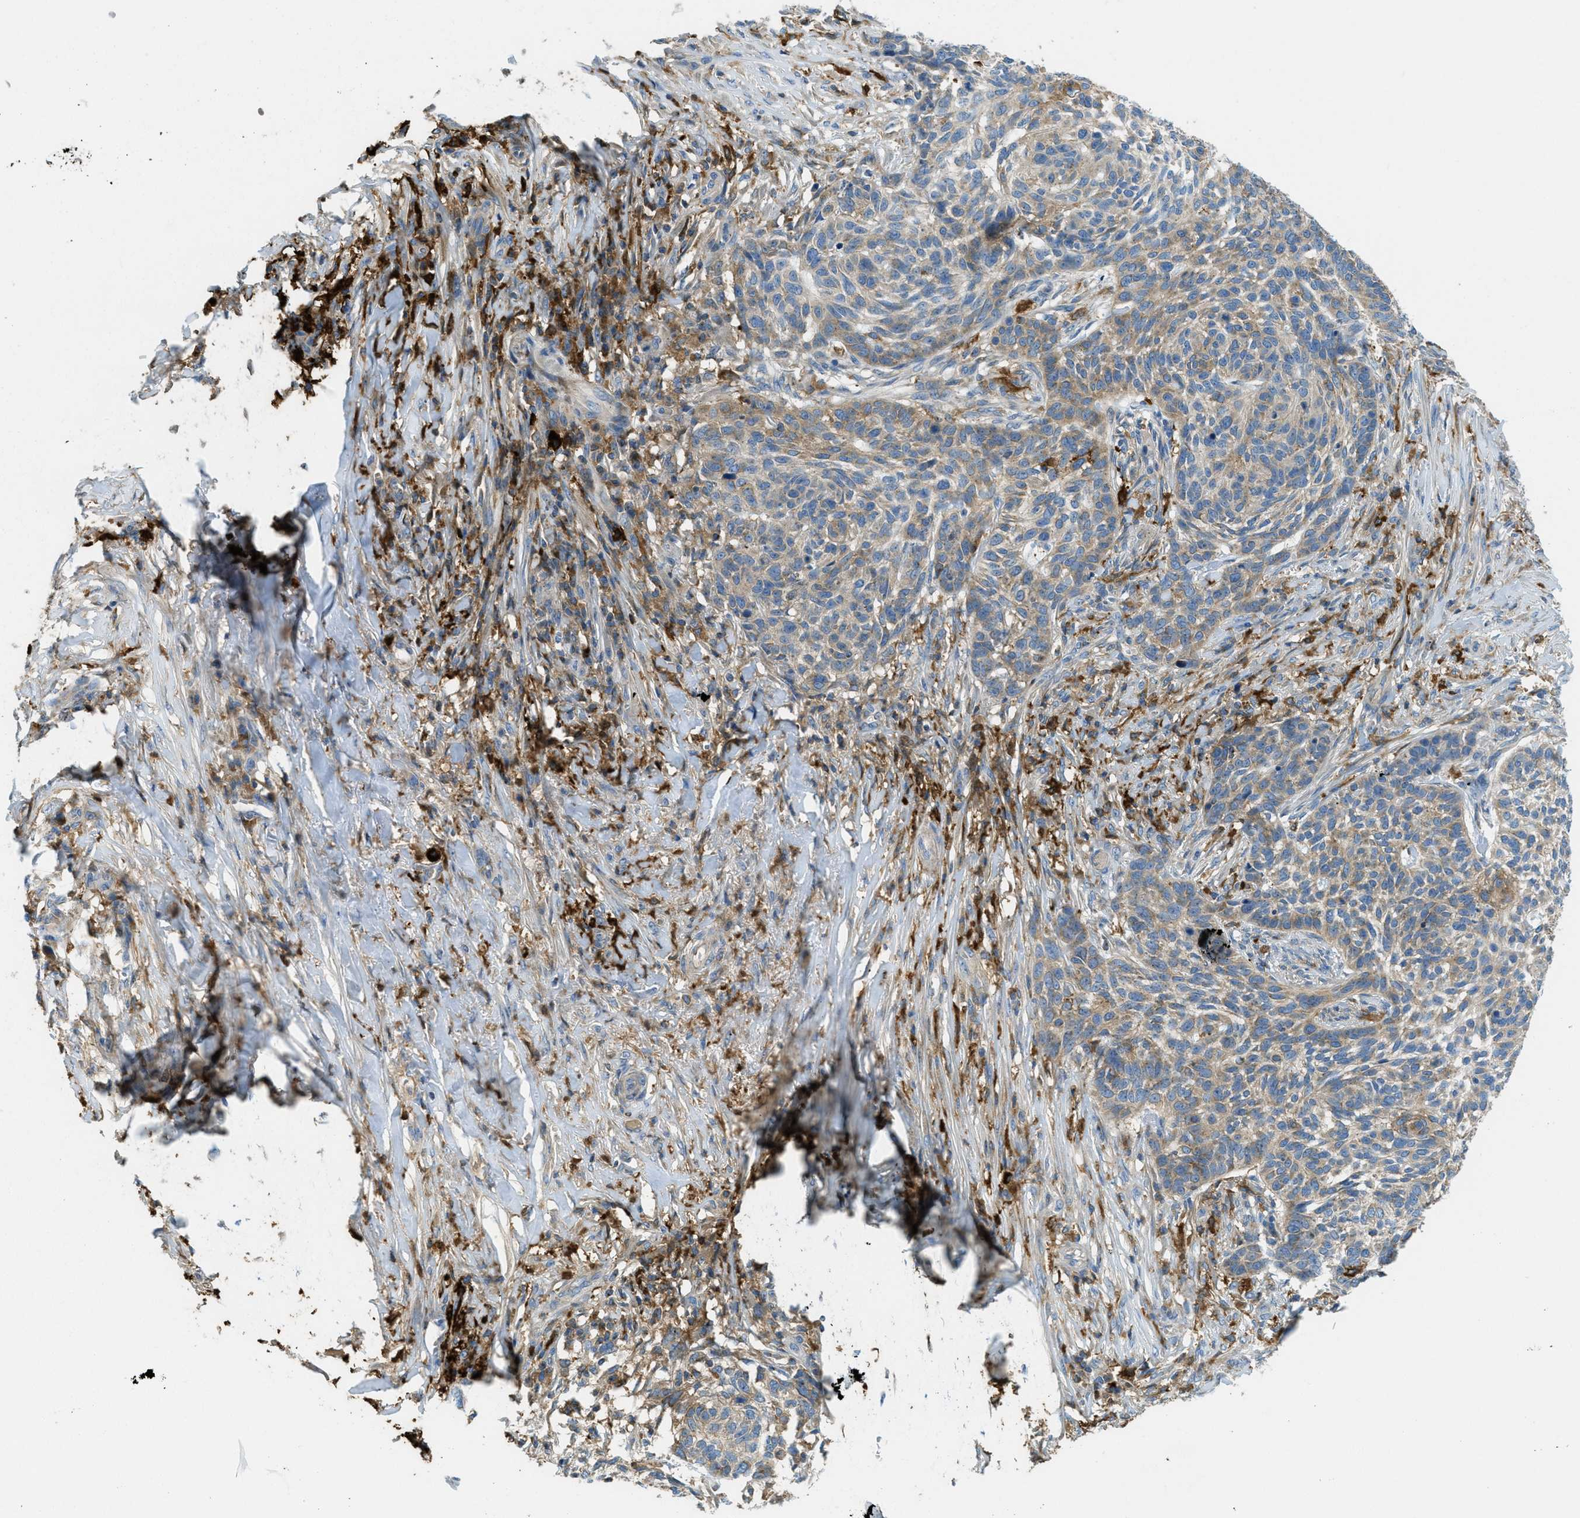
{"staining": {"intensity": "weak", "quantity": ">75%", "location": "cytoplasmic/membranous"}, "tissue": "skin cancer", "cell_type": "Tumor cells", "image_type": "cancer", "snomed": [{"axis": "morphology", "description": "Basal cell carcinoma"}, {"axis": "topography", "description": "Skin"}], "caption": "Protein analysis of skin cancer tissue exhibits weak cytoplasmic/membranous positivity in approximately >75% of tumor cells.", "gene": "RFFL", "patient": {"sex": "male", "age": 85}}